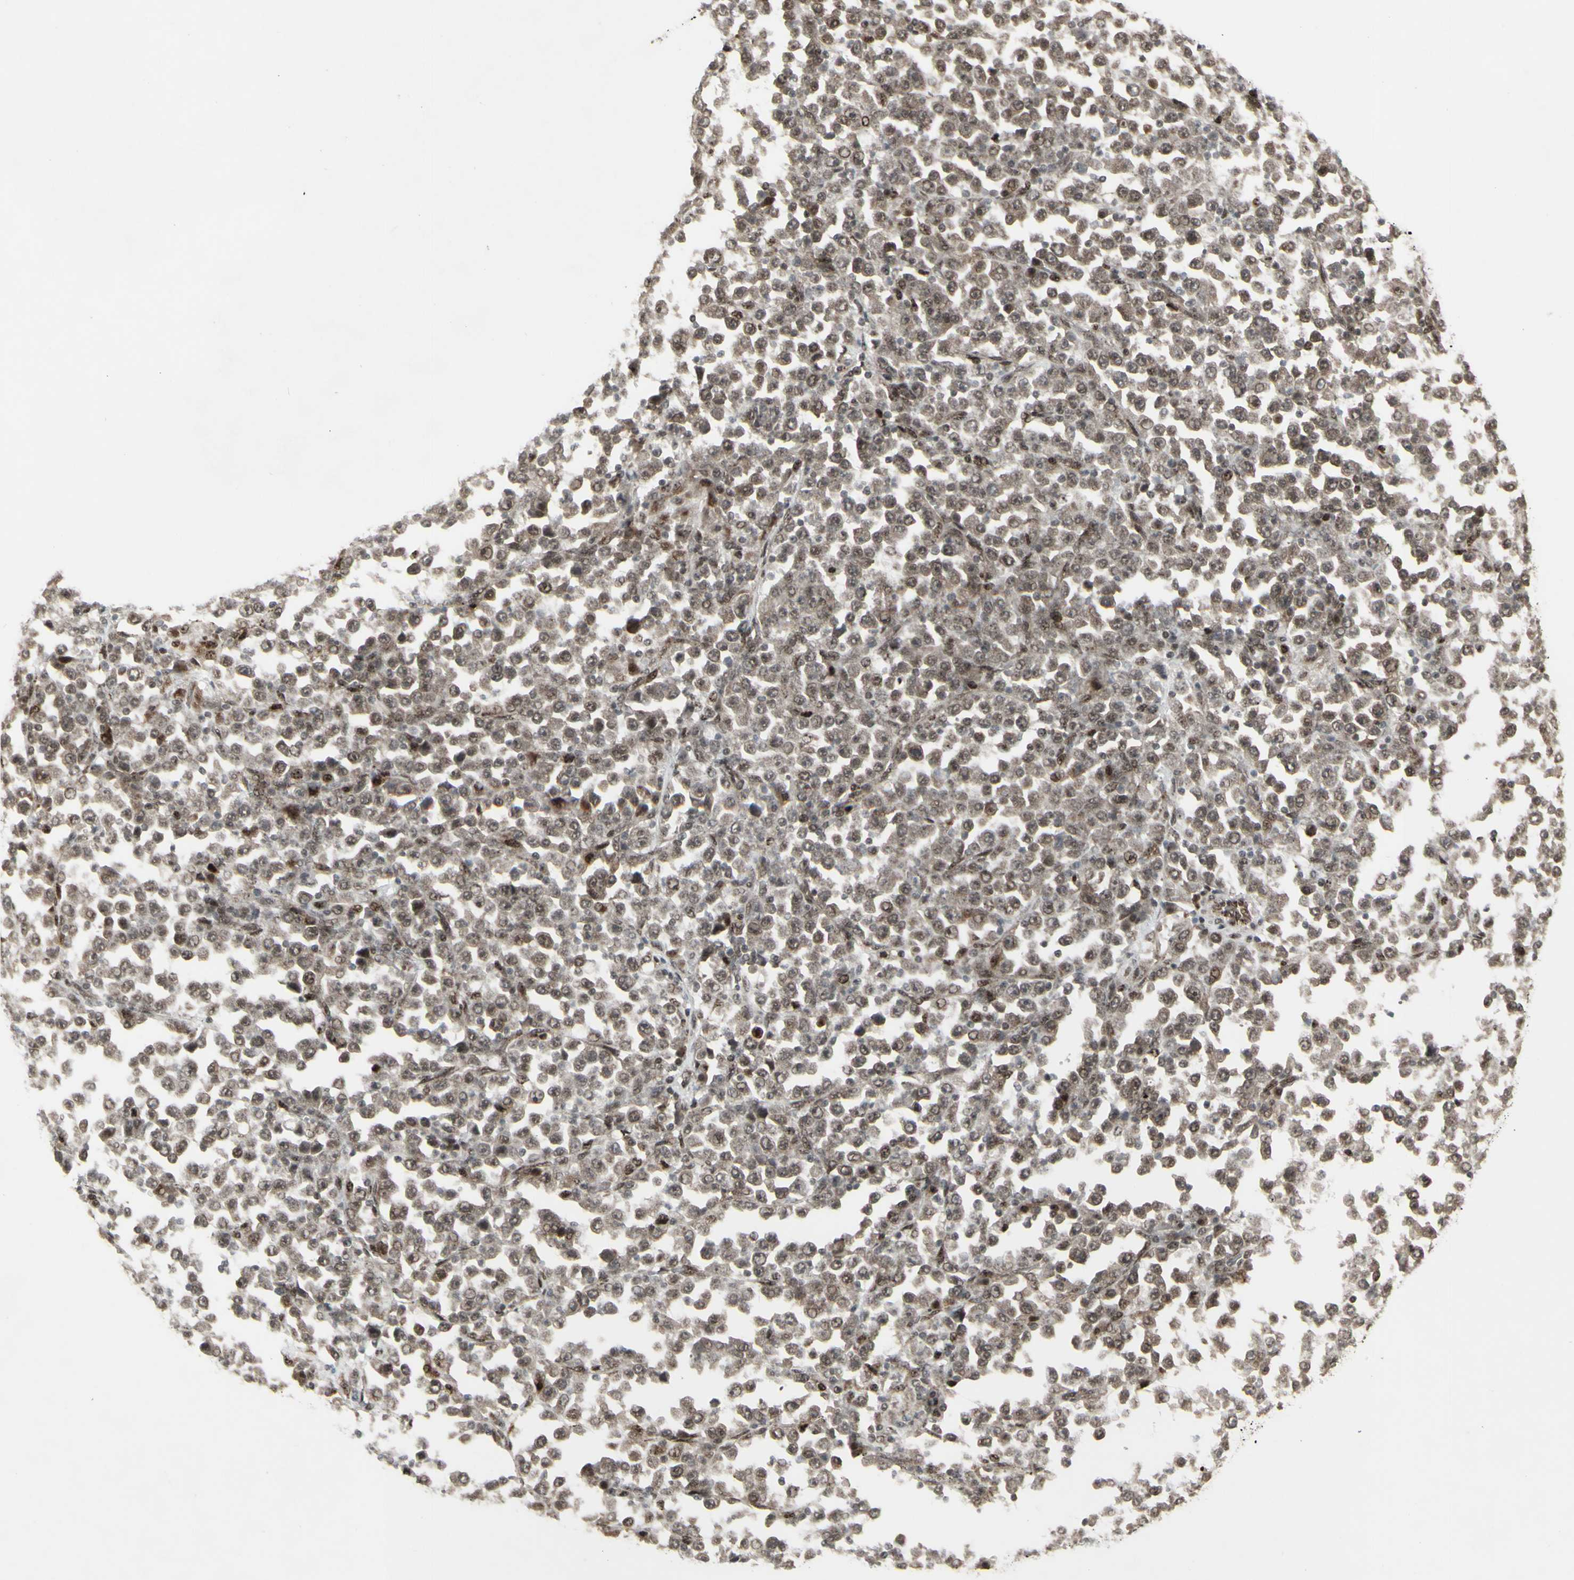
{"staining": {"intensity": "moderate", "quantity": ">75%", "location": "cytoplasmic/membranous,nuclear"}, "tissue": "stomach cancer", "cell_type": "Tumor cells", "image_type": "cancer", "snomed": [{"axis": "morphology", "description": "Normal tissue, NOS"}, {"axis": "morphology", "description": "Adenocarcinoma, NOS"}, {"axis": "topography", "description": "Stomach, upper"}, {"axis": "topography", "description": "Stomach"}], "caption": "Tumor cells reveal medium levels of moderate cytoplasmic/membranous and nuclear positivity in about >75% of cells in human stomach adenocarcinoma.", "gene": "CBX1", "patient": {"sex": "male", "age": 59}}